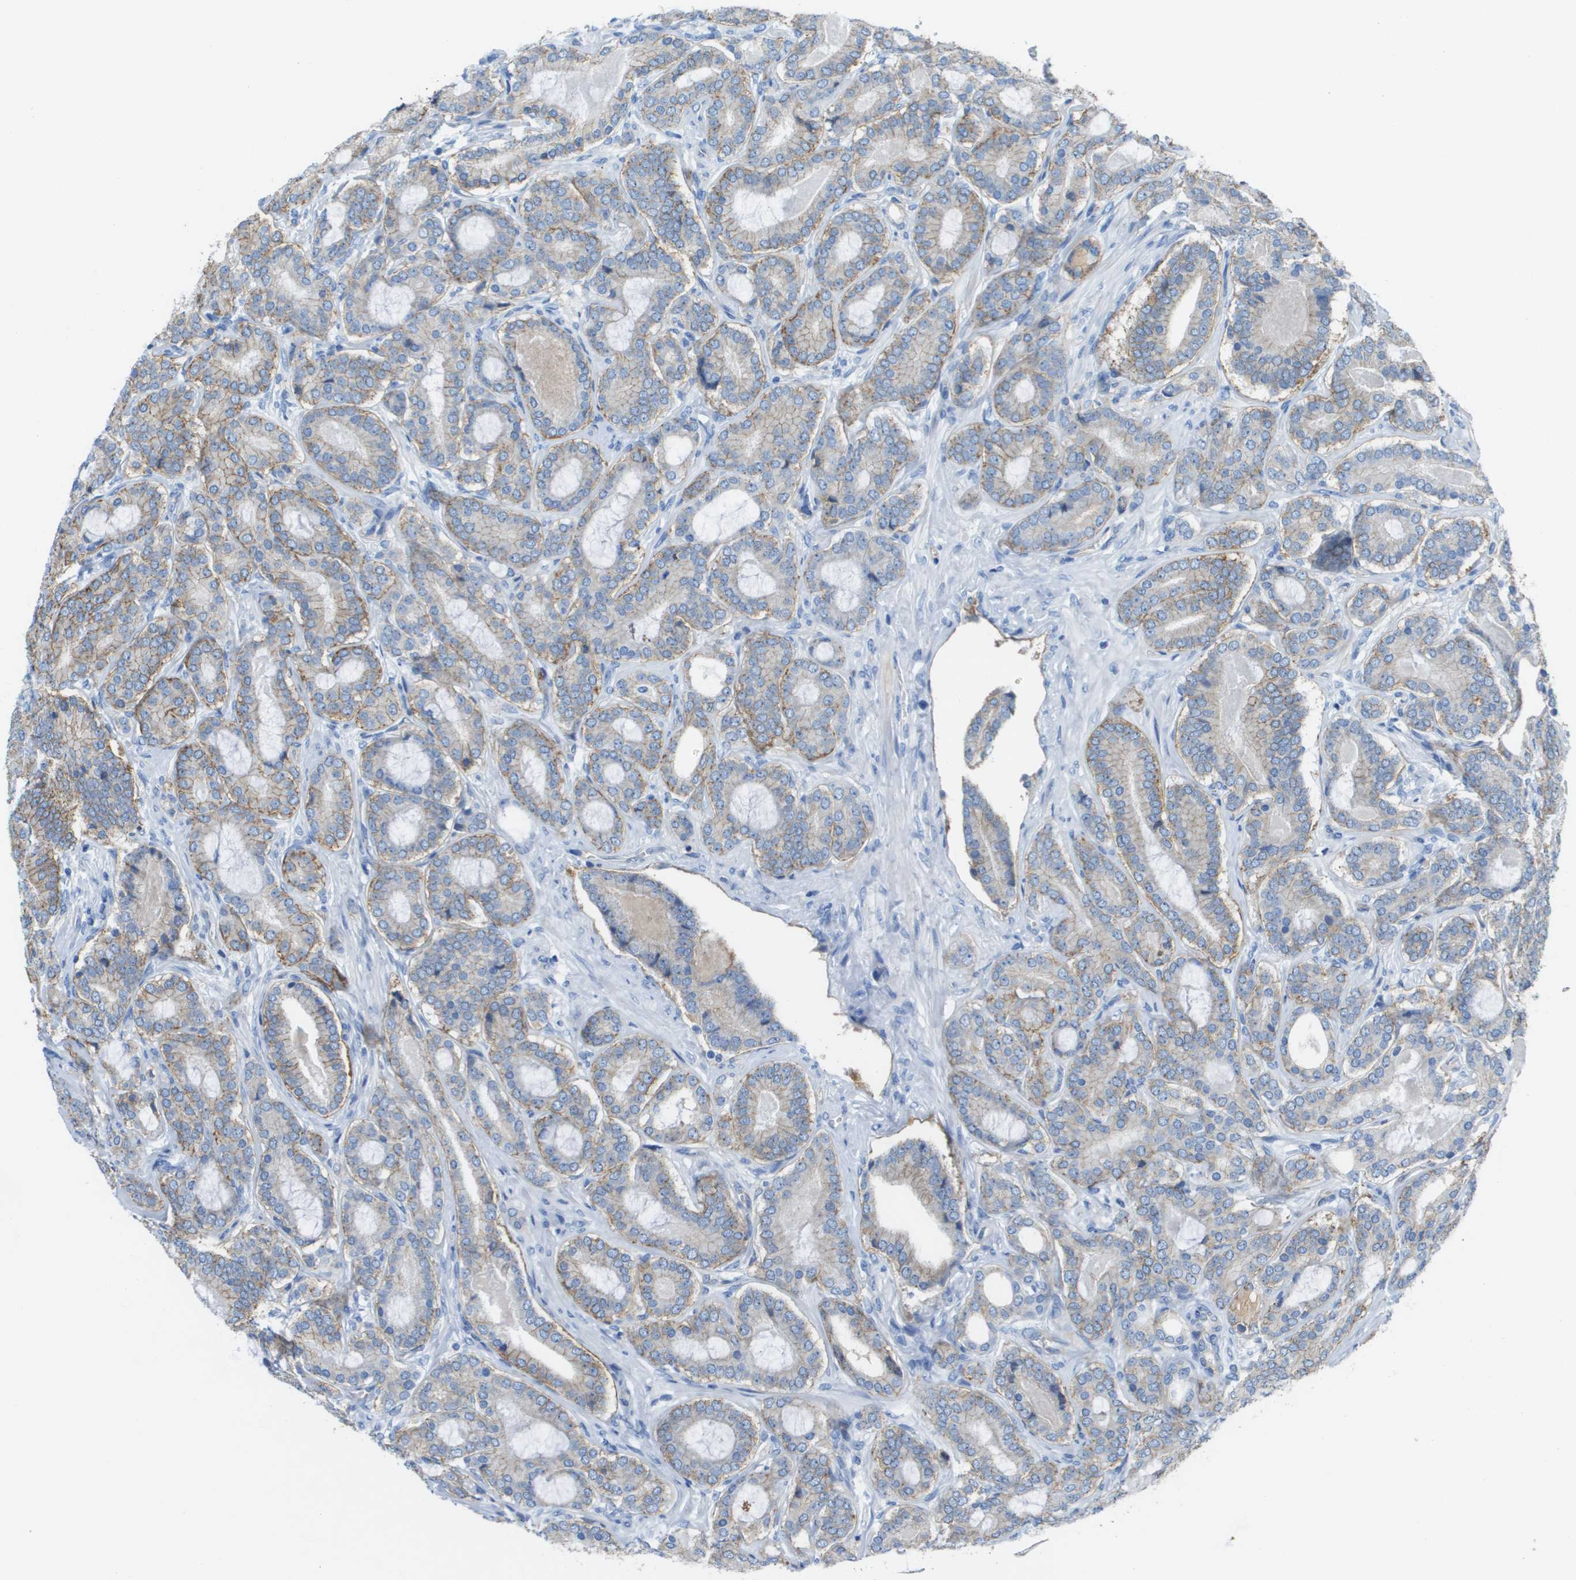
{"staining": {"intensity": "moderate", "quantity": "25%-75%", "location": "cytoplasmic/membranous"}, "tissue": "prostate cancer", "cell_type": "Tumor cells", "image_type": "cancer", "snomed": [{"axis": "morphology", "description": "Adenocarcinoma, High grade"}, {"axis": "topography", "description": "Prostate"}], "caption": "Adenocarcinoma (high-grade) (prostate) tissue displays moderate cytoplasmic/membranous positivity in about 25%-75% of tumor cells The staining was performed using DAB to visualize the protein expression in brown, while the nuclei were stained in blue with hematoxylin (Magnification: 20x).", "gene": "CD46", "patient": {"sex": "male", "age": 60}}